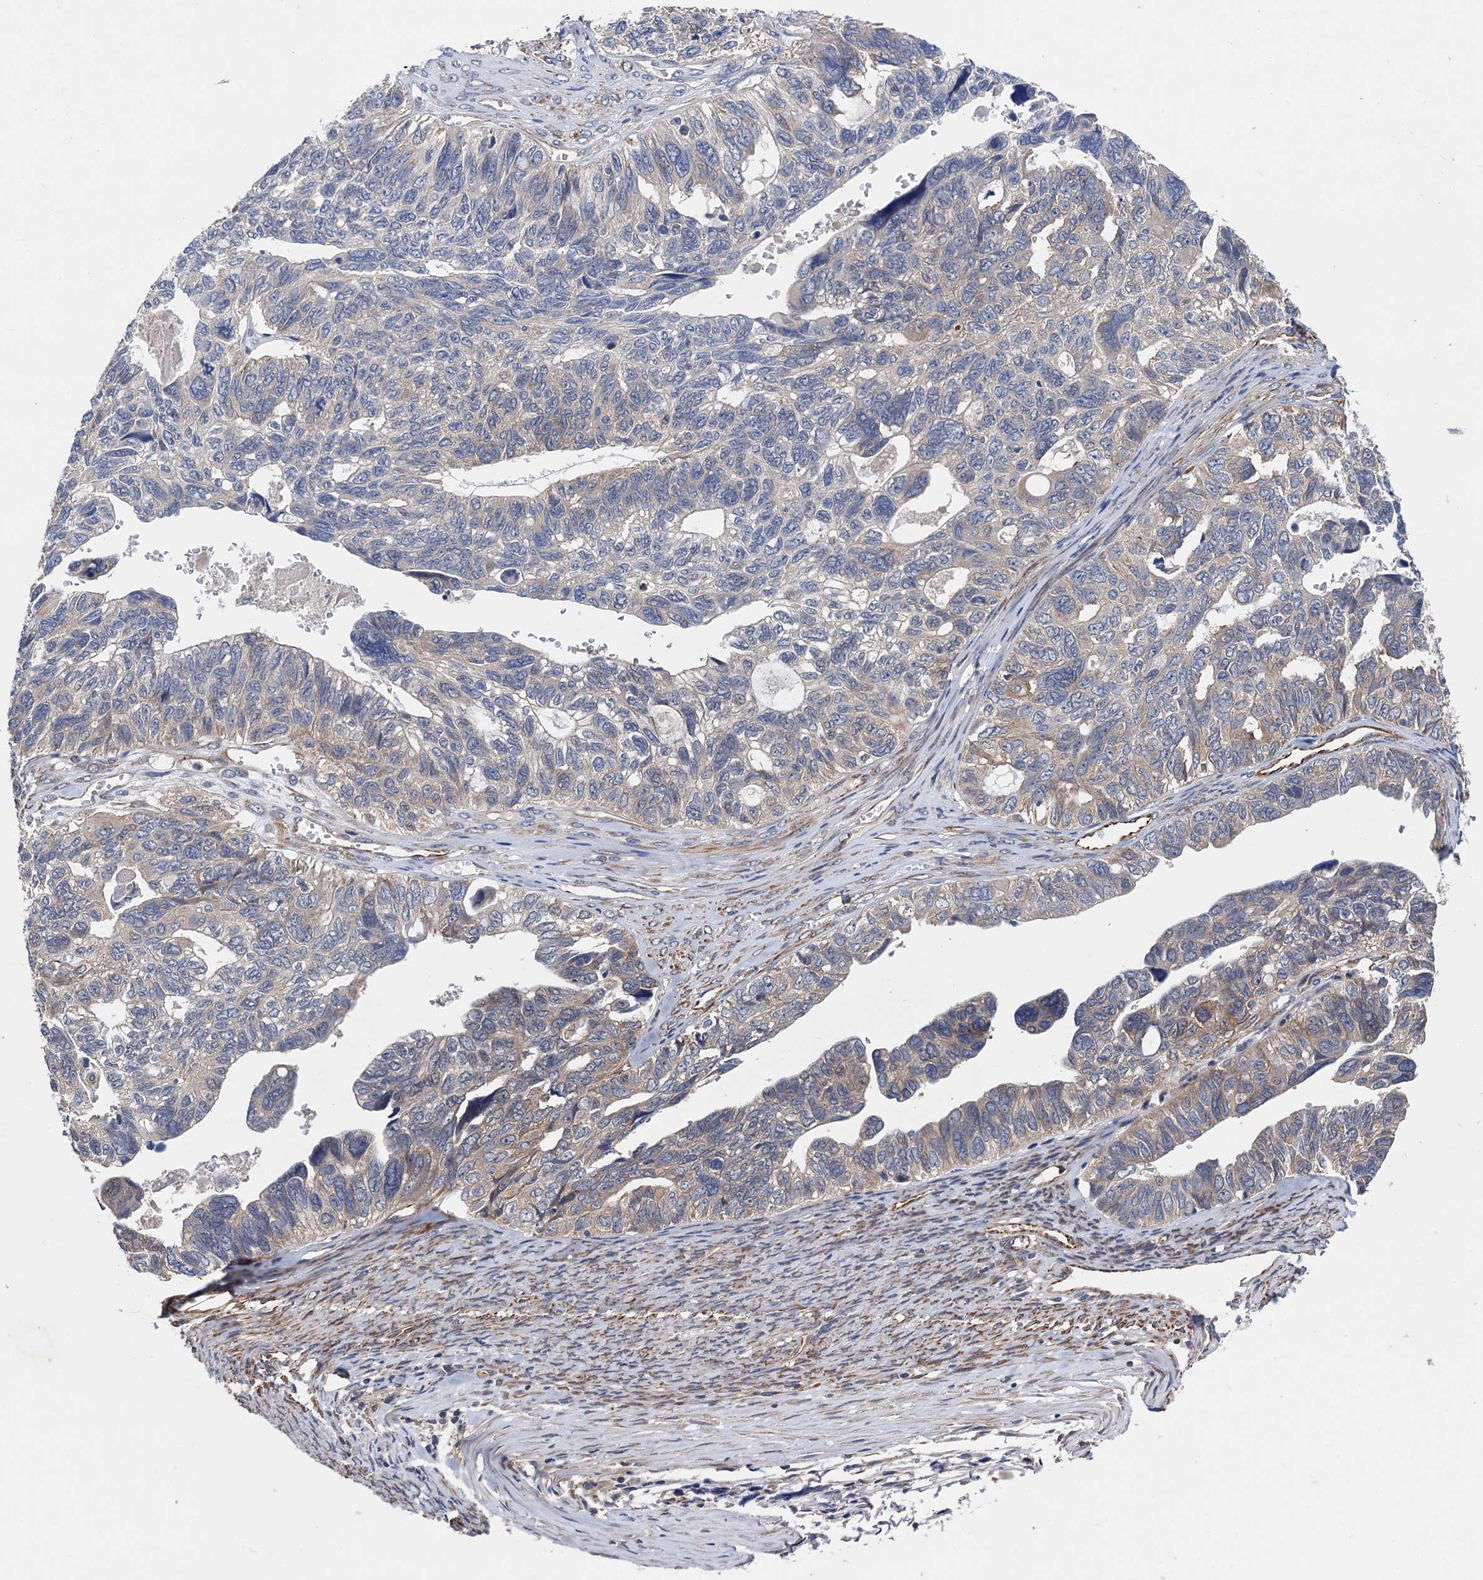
{"staining": {"intensity": "weak", "quantity": "<25%", "location": "cytoplasmic/membranous"}, "tissue": "ovarian cancer", "cell_type": "Tumor cells", "image_type": "cancer", "snomed": [{"axis": "morphology", "description": "Cystadenocarcinoma, serous, NOS"}, {"axis": "topography", "description": "Ovary"}], "caption": "Immunohistochemistry photomicrograph of neoplastic tissue: ovarian cancer (serous cystadenocarcinoma) stained with DAB demonstrates no significant protein positivity in tumor cells. (DAB immunohistochemistry visualized using brightfield microscopy, high magnification).", "gene": "PJA2", "patient": {"sex": "female", "age": 79}}